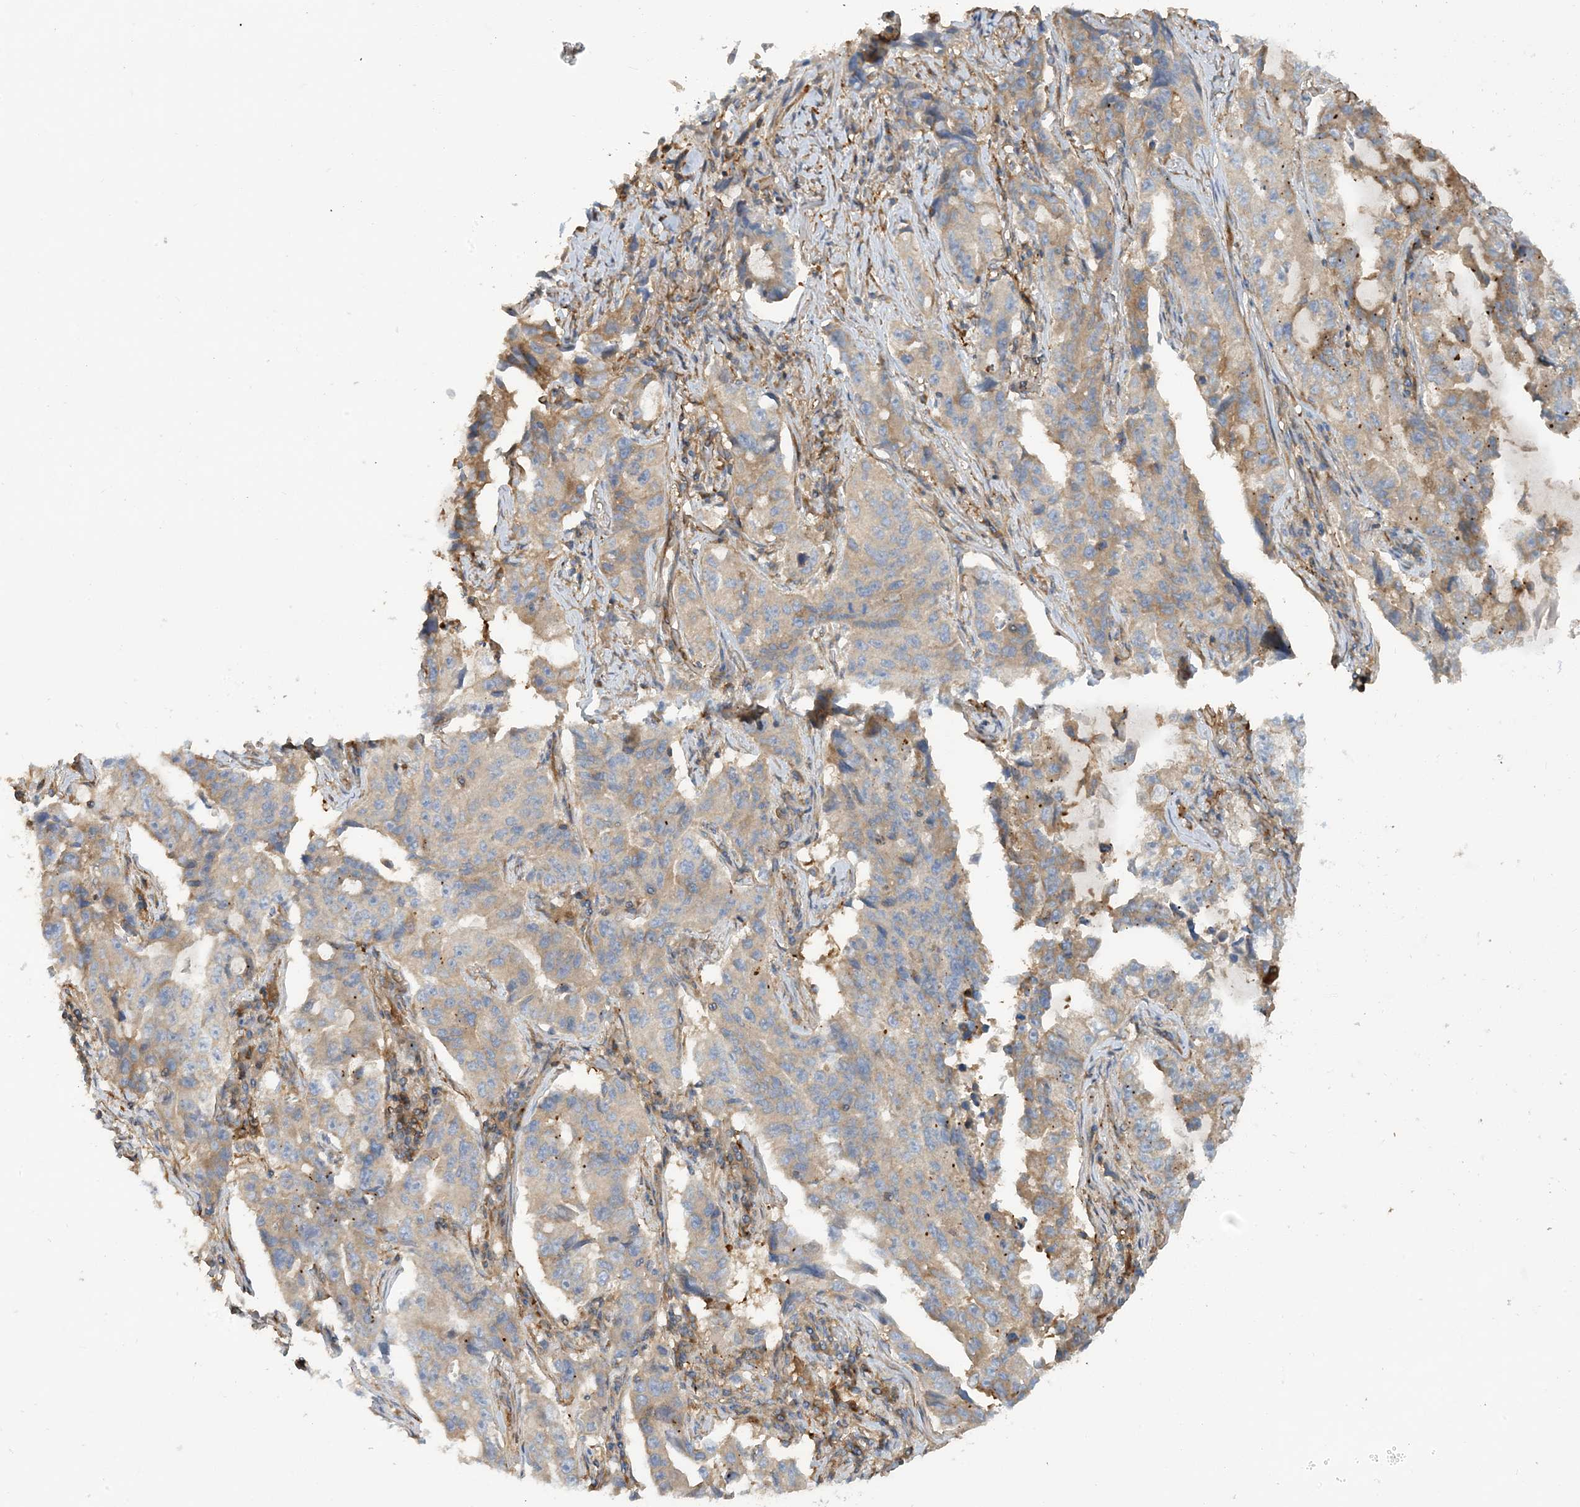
{"staining": {"intensity": "weak", "quantity": "<25%", "location": "cytoplasmic/membranous"}, "tissue": "lung cancer", "cell_type": "Tumor cells", "image_type": "cancer", "snomed": [{"axis": "morphology", "description": "Adenocarcinoma, NOS"}, {"axis": "topography", "description": "Lung"}], "caption": "Tumor cells are negative for brown protein staining in lung cancer. (Brightfield microscopy of DAB (3,3'-diaminobenzidine) IHC at high magnification).", "gene": "SFMBT2", "patient": {"sex": "female", "age": 51}}